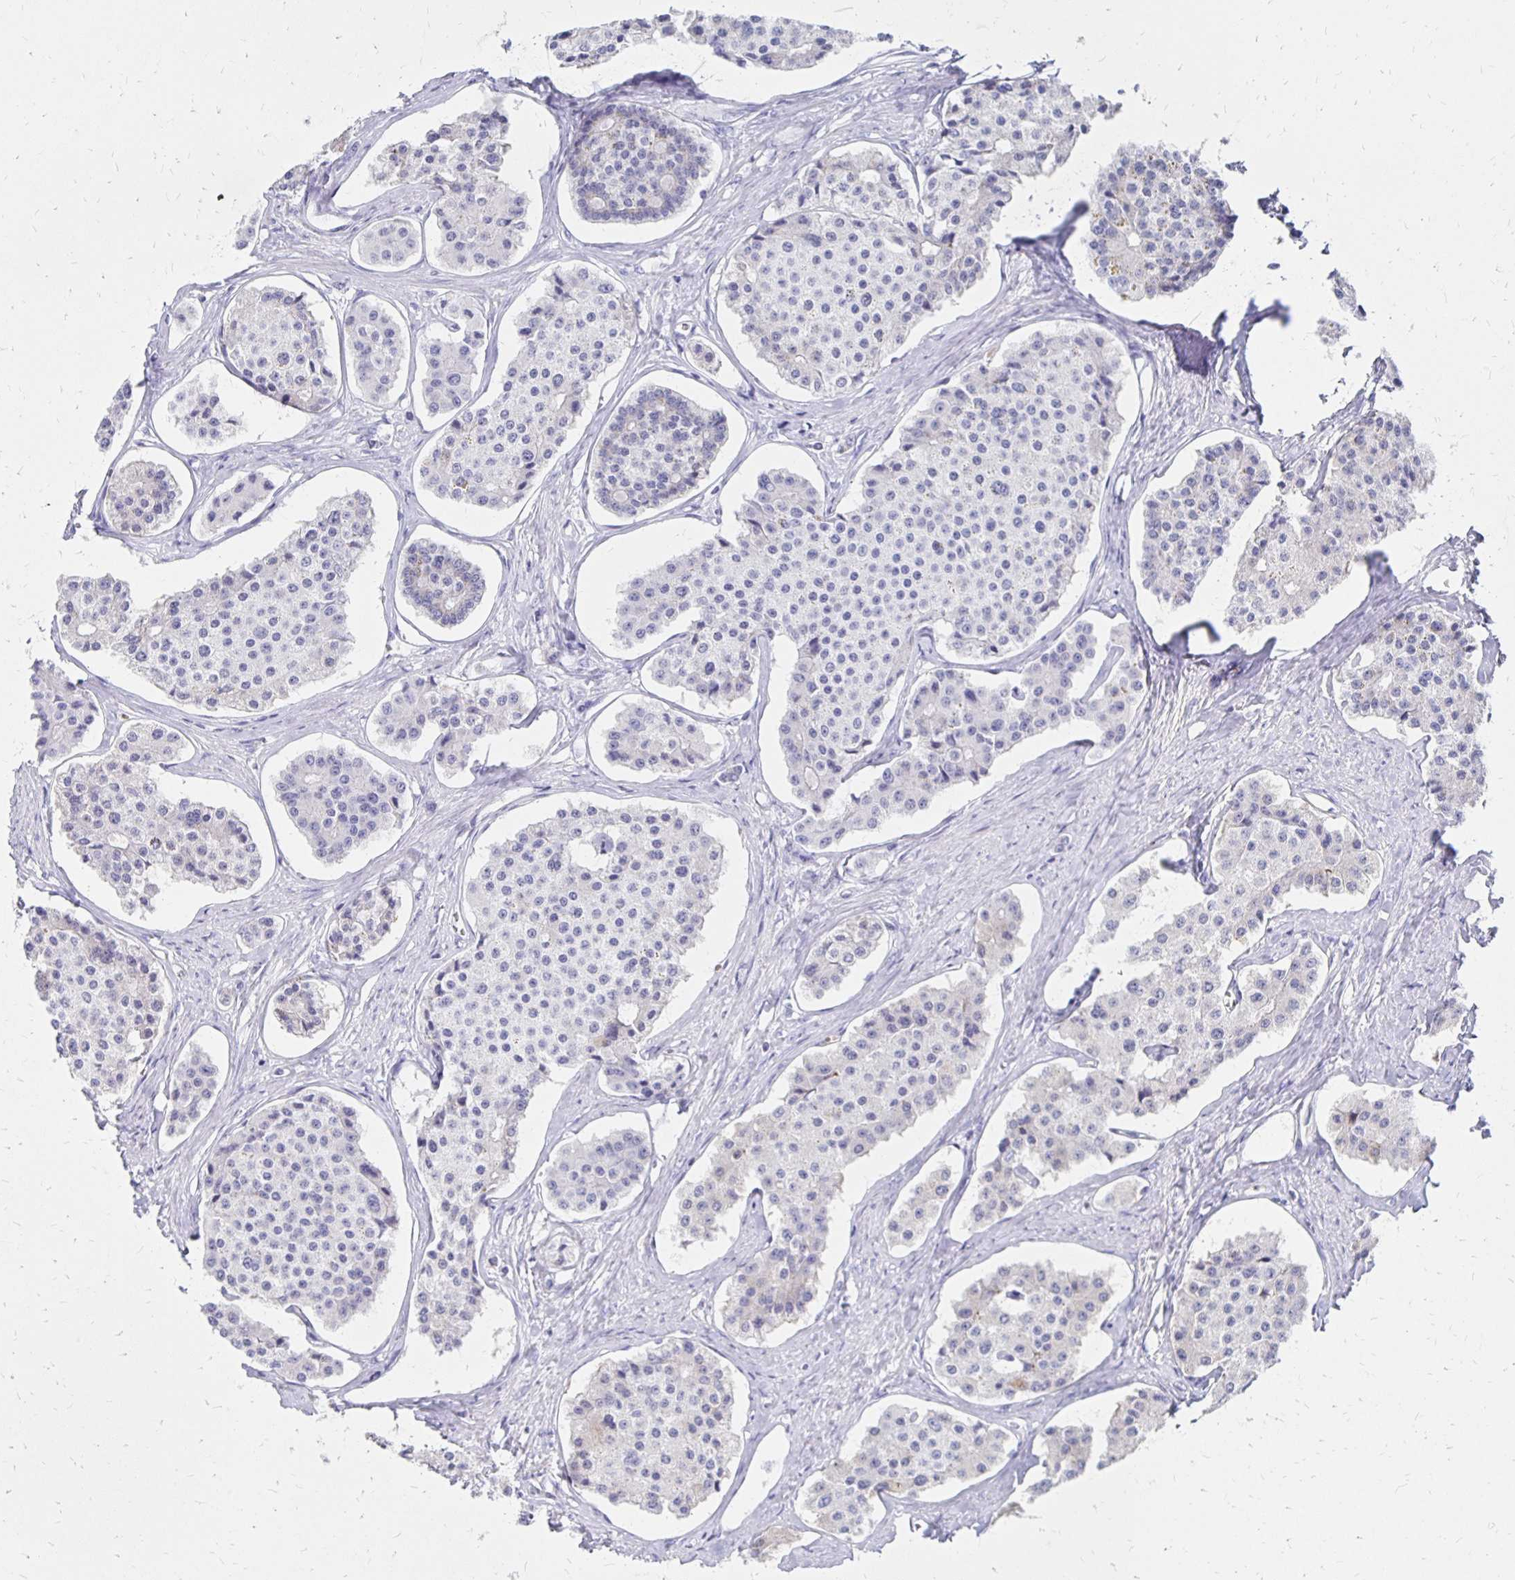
{"staining": {"intensity": "negative", "quantity": "none", "location": "none"}, "tissue": "carcinoid", "cell_type": "Tumor cells", "image_type": "cancer", "snomed": [{"axis": "morphology", "description": "Carcinoid, malignant, NOS"}, {"axis": "topography", "description": "Small intestine"}], "caption": "Malignant carcinoid was stained to show a protein in brown. There is no significant positivity in tumor cells.", "gene": "SYT2", "patient": {"sex": "female", "age": 65}}